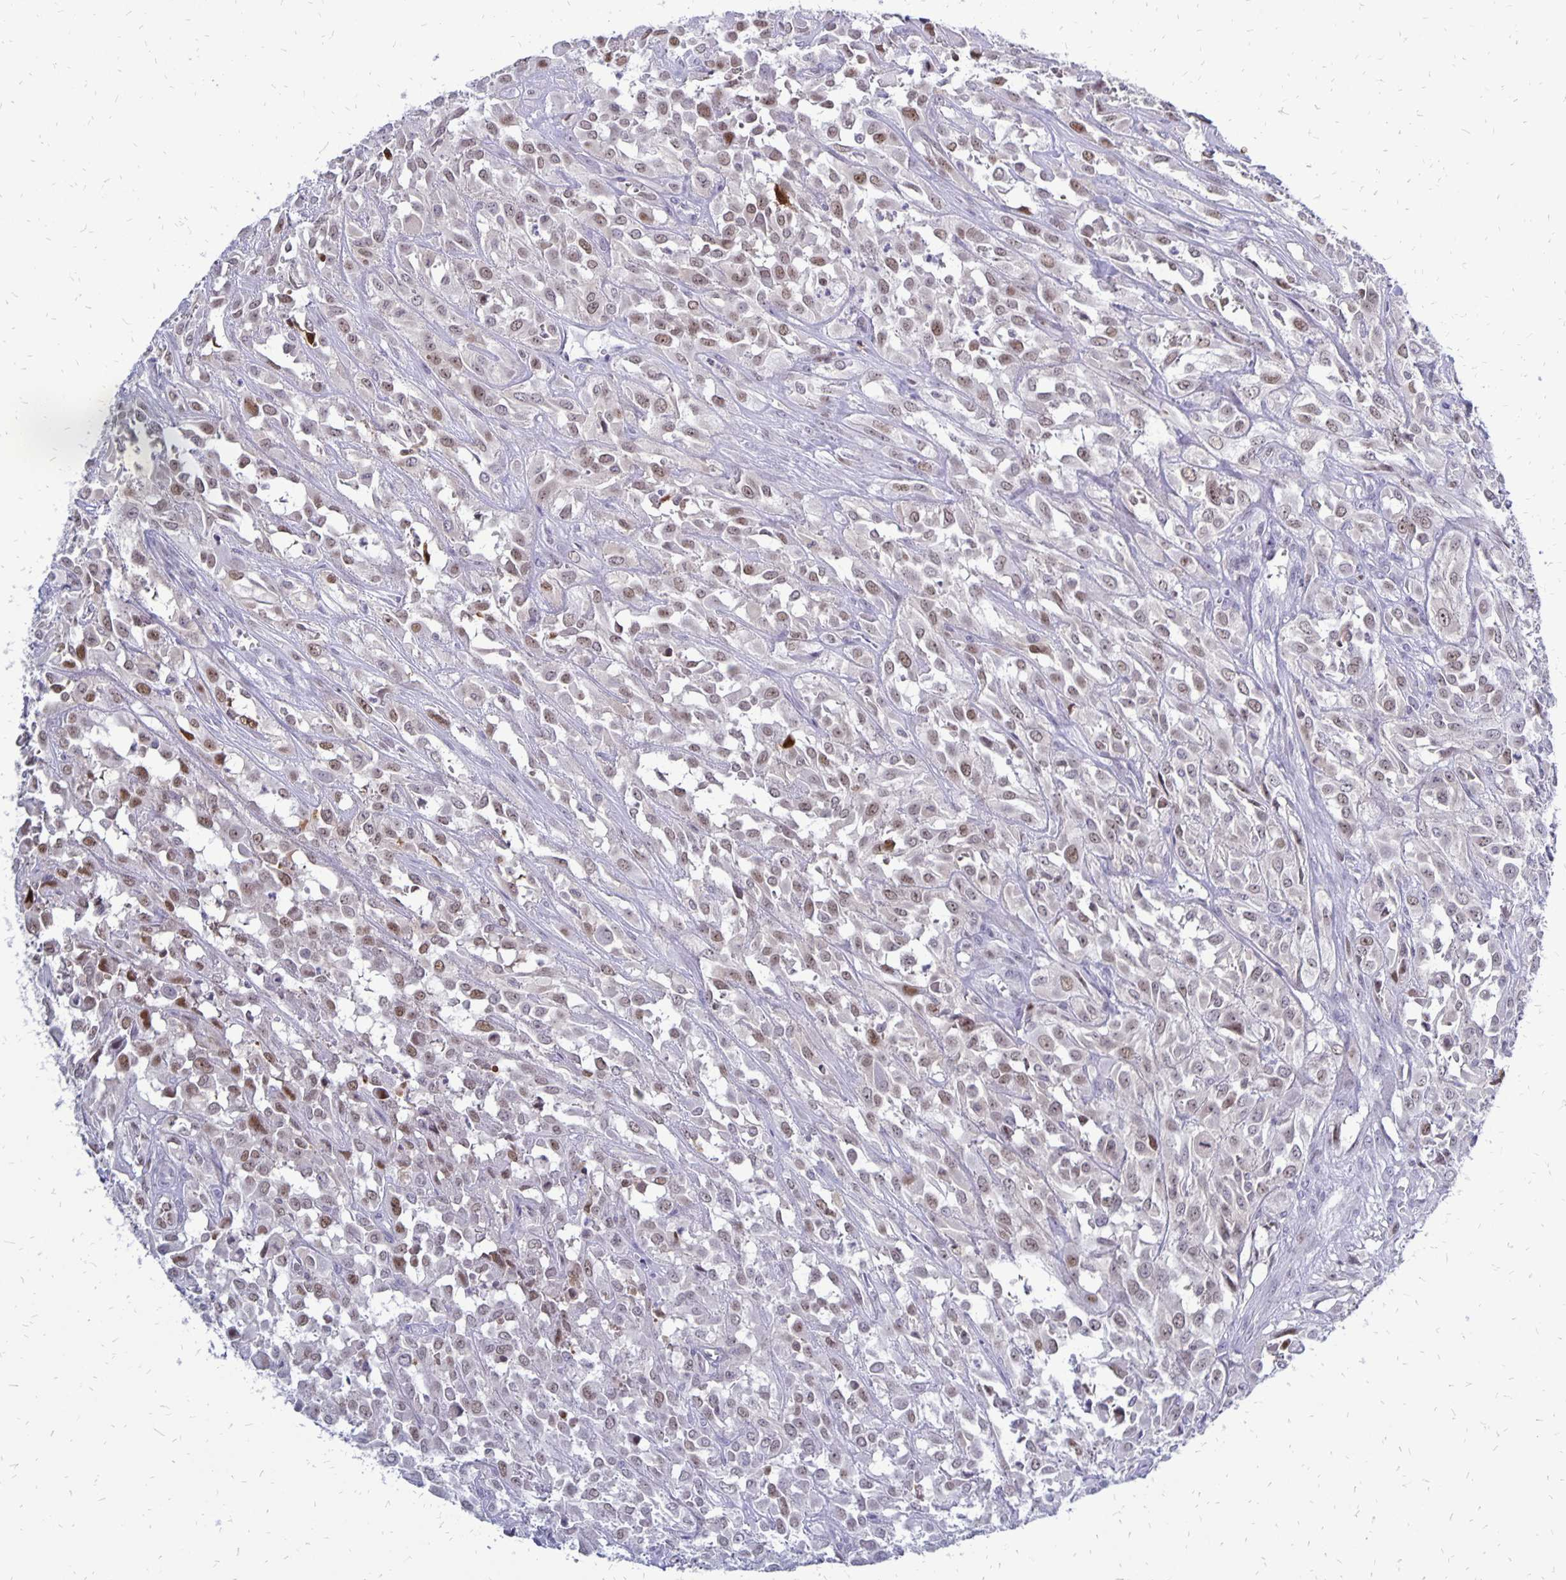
{"staining": {"intensity": "weak", "quantity": "25%-75%", "location": "nuclear"}, "tissue": "urothelial cancer", "cell_type": "Tumor cells", "image_type": "cancer", "snomed": [{"axis": "morphology", "description": "Urothelial carcinoma, High grade"}, {"axis": "topography", "description": "Urinary bladder"}], "caption": "A low amount of weak nuclear expression is identified in about 25%-75% of tumor cells in urothelial cancer tissue.", "gene": "DCK", "patient": {"sex": "male", "age": 67}}